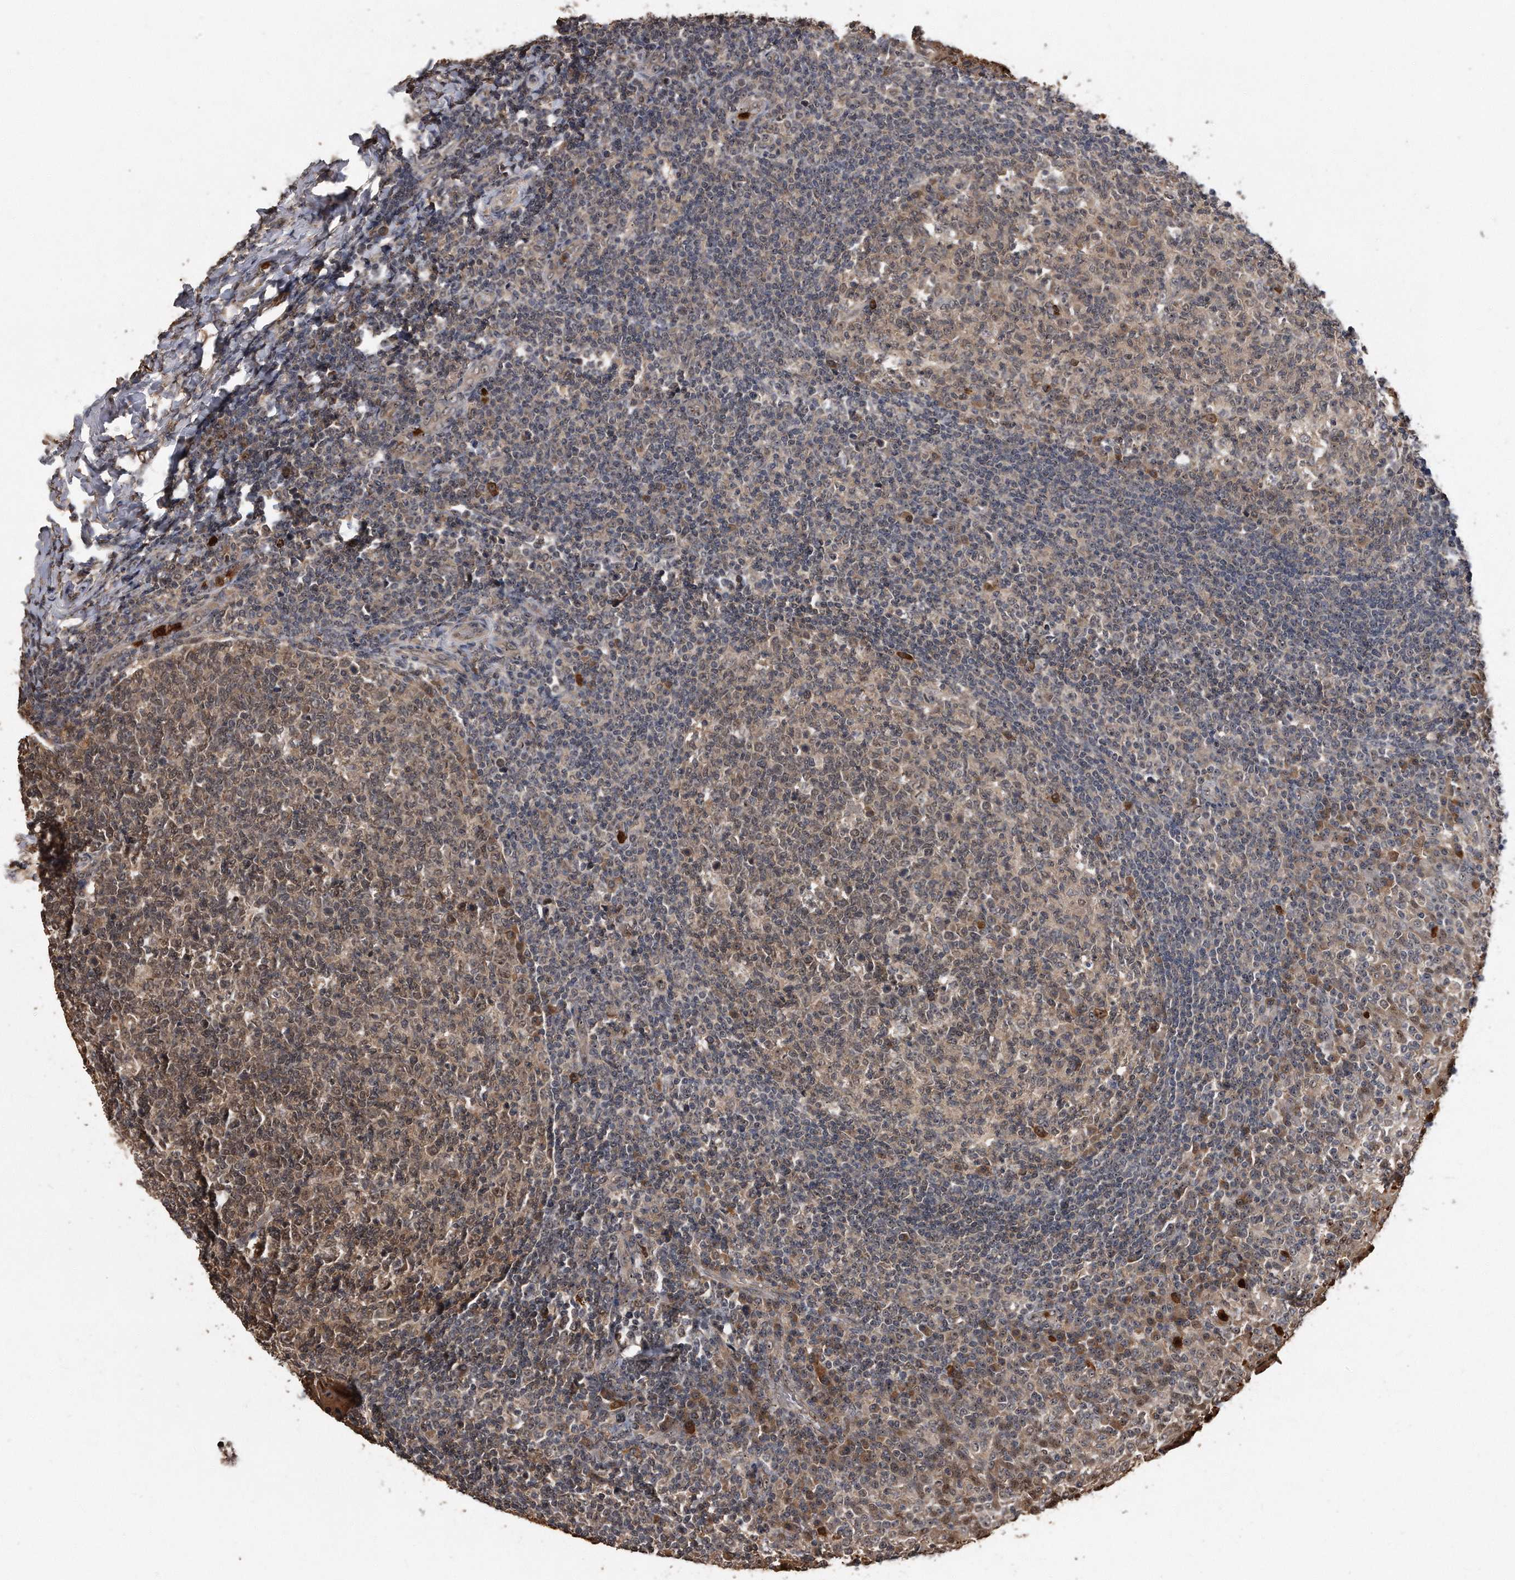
{"staining": {"intensity": "moderate", "quantity": "25%-75%", "location": "cytoplasmic/membranous,nuclear"}, "tissue": "tonsil", "cell_type": "Germinal center cells", "image_type": "normal", "snomed": [{"axis": "morphology", "description": "Normal tissue, NOS"}, {"axis": "topography", "description": "Tonsil"}], "caption": "The histopathology image displays immunohistochemical staining of normal tonsil. There is moderate cytoplasmic/membranous,nuclear expression is present in approximately 25%-75% of germinal center cells.", "gene": "PELO", "patient": {"sex": "female", "age": 19}}